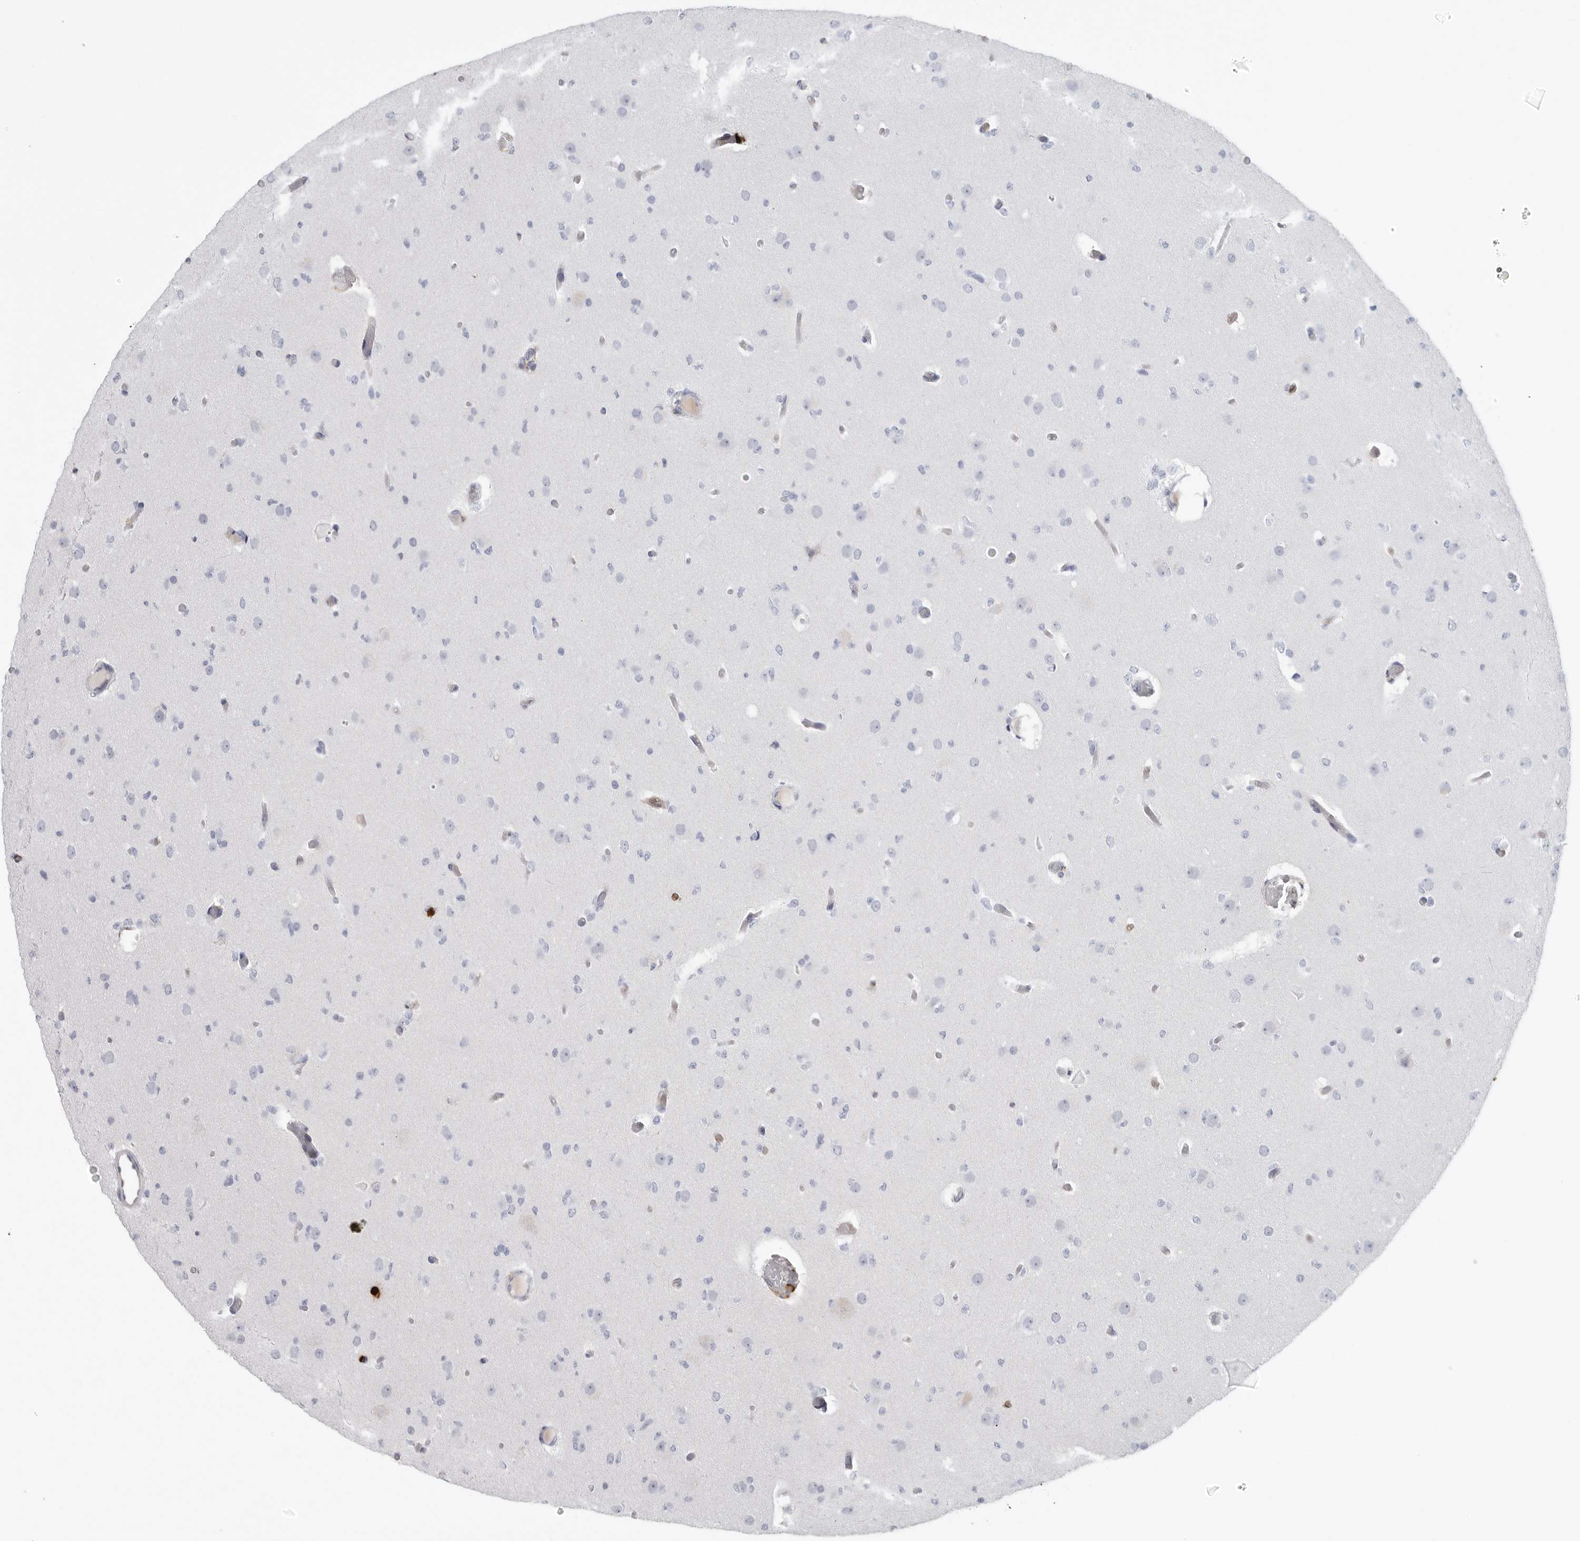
{"staining": {"intensity": "negative", "quantity": "none", "location": "none"}, "tissue": "glioma", "cell_type": "Tumor cells", "image_type": "cancer", "snomed": [{"axis": "morphology", "description": "Glioma, malignant, Low grade"}, {"axis": "topography", "description": "Brain"}], "caption": "DAB (3,3'-diaminobenzidine) immunohistochemical staining of malignant glioma (low-grade) exhibits no significant staining in tumor cells.", "gene": "CYB561D1", "patient": {"sex": "female", "age": 22}}